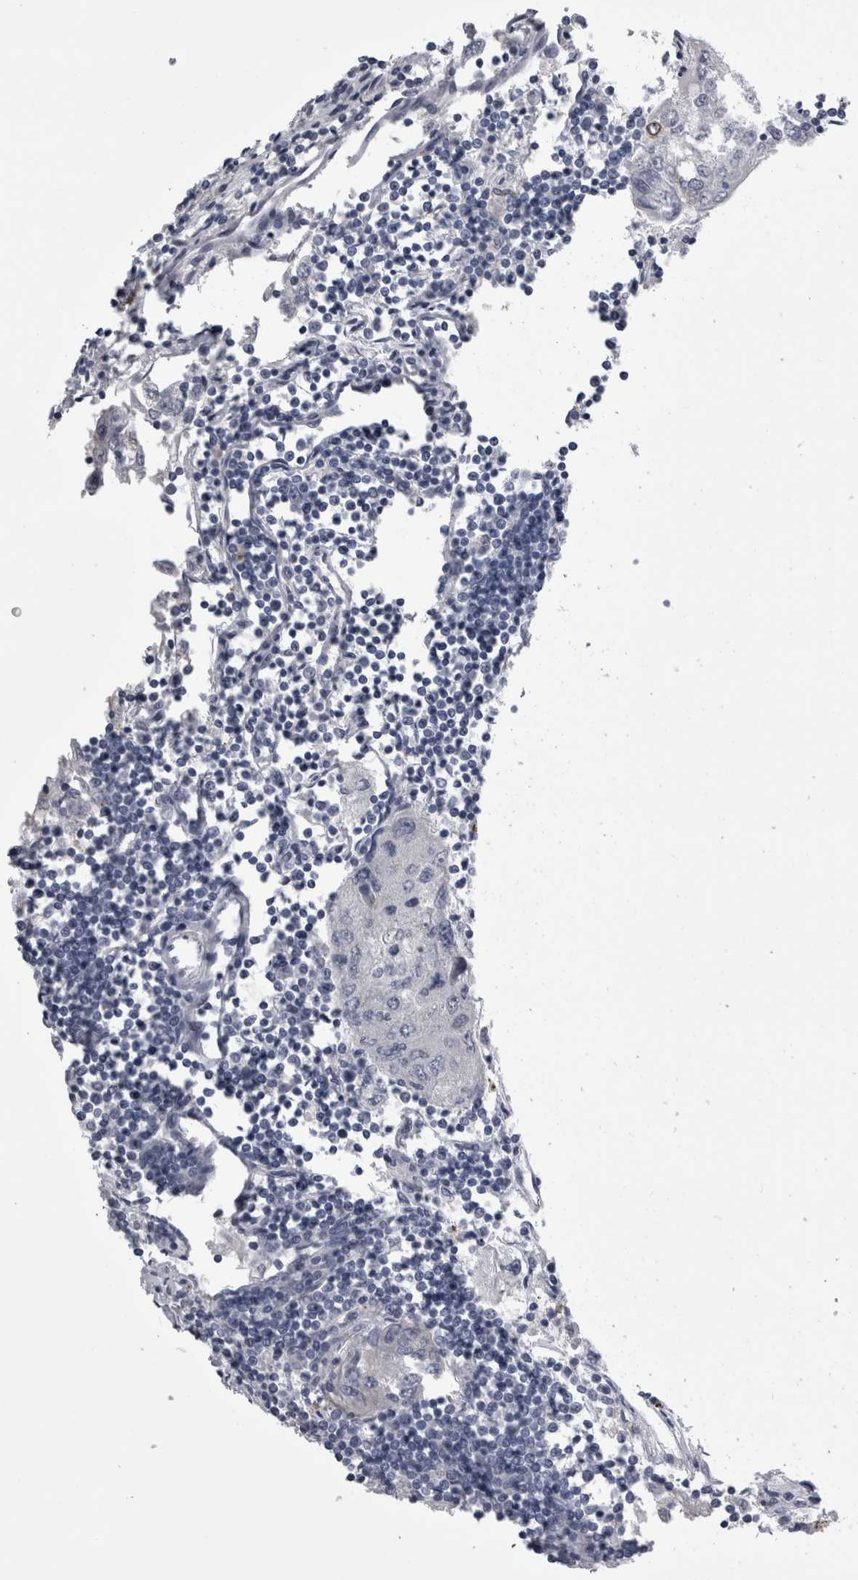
{"staining": {"intensity": "negative", "quantity": "none", "location": "none"}, "tissue": "urothelial cancer", "cell_type": "Tumor cells", "image_type": "cancer", "snomed": [{"axis": "morphology", "description": "Urothelial carcinoma, High grade"}, {"axis": "topography", "description": "Lymph node"}, {"axis": "topography", "description": "Urinary bladder"}], "caption": "High power microscopy photomicrograph of an immunohistochemistry micrograph of high-grade urothelial carcinoma, revealing no significant expression in tumor cells. (Stains: DAB (3,3'-diaminobenzidine) immunohistochemistry (IHC) with hematoxylin counter stain, Microscopy: brightfield microscopy at high magnification).", "gene": "ALDH8A1", "patient": {"sex": "male", "age": 51}}